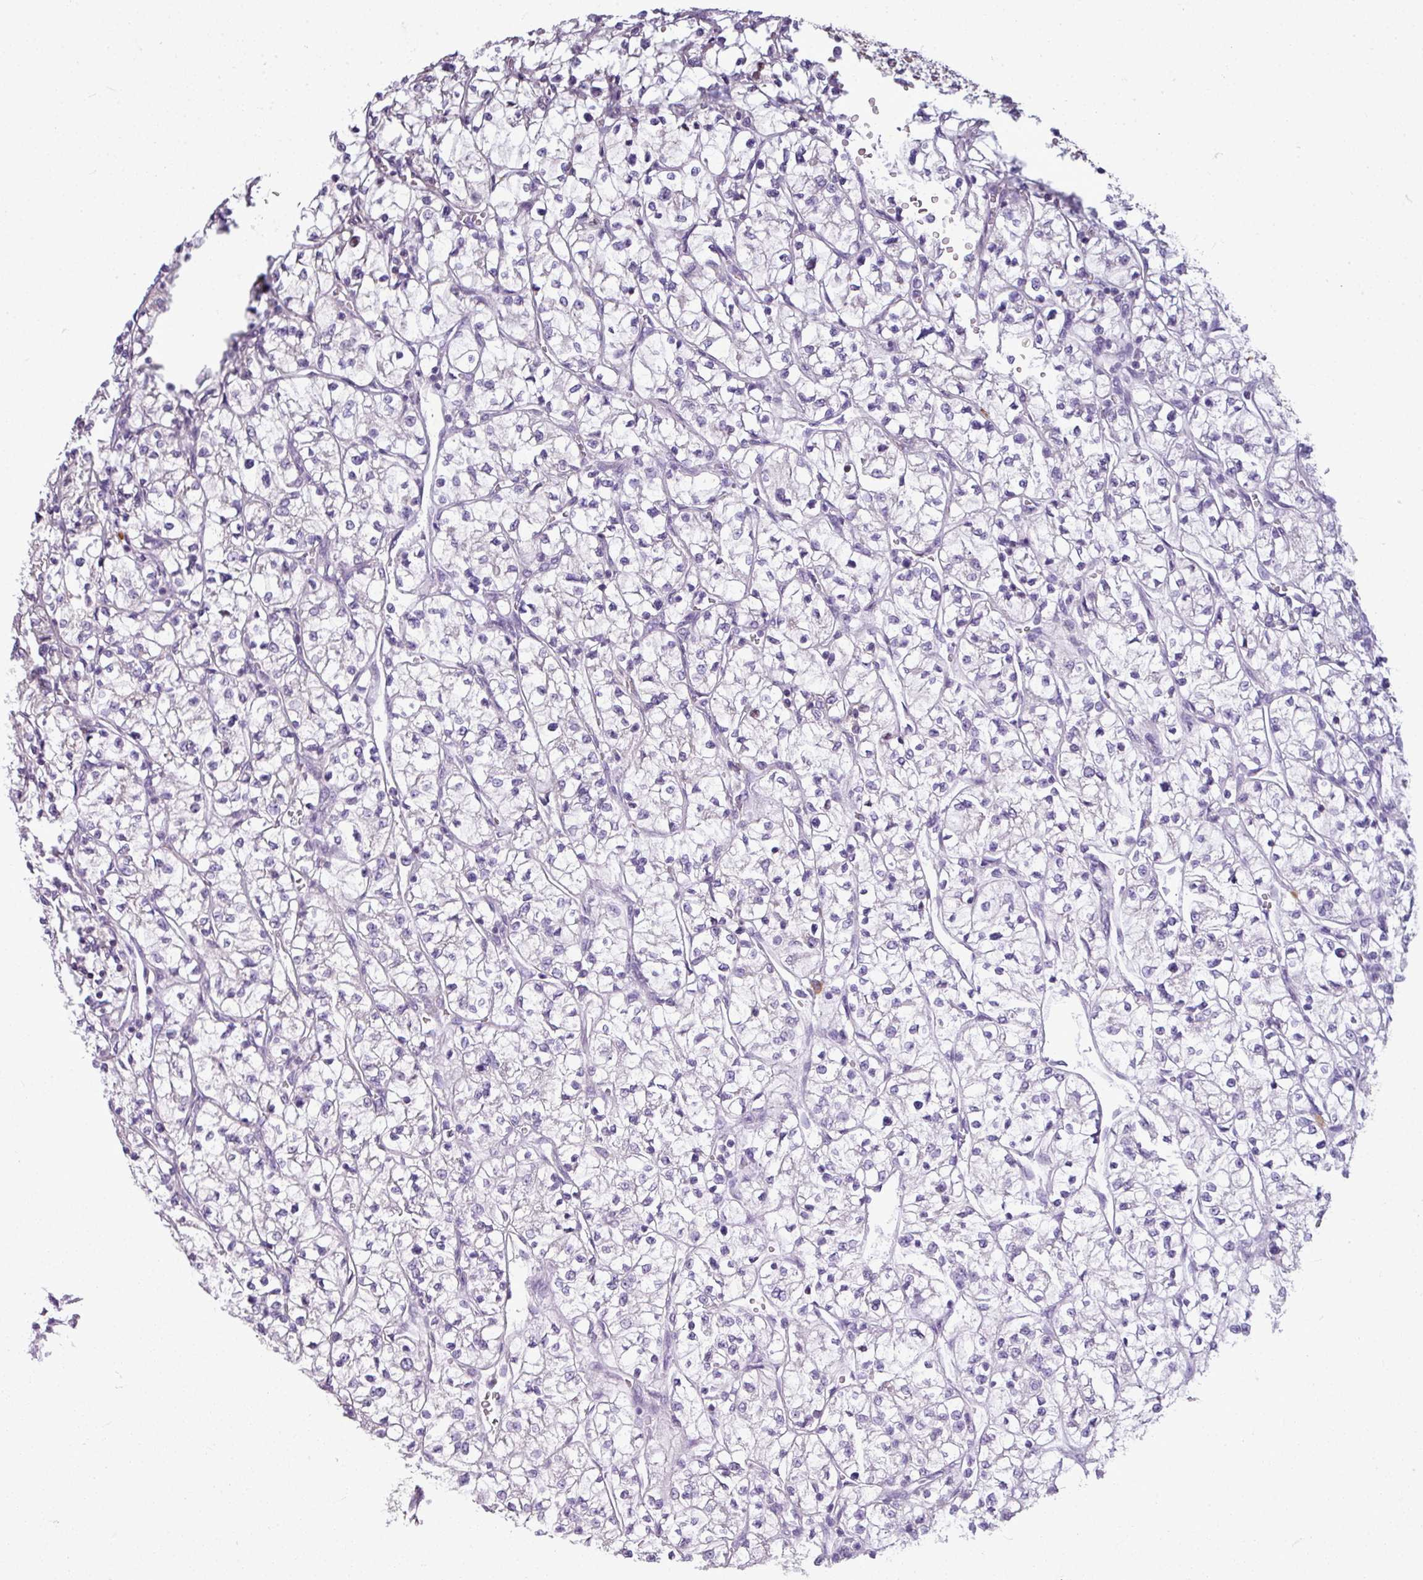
{"staining": {"intensity": "negative", "quantity": "none", "location": "none"}, "tissue": "renal cancer", "cell_type": "Tumor cells", "image_type": "cancer", "snomed": [{"axis": "morphology", "description": "Adenocarcinoma, NOS"}, {"axis": "topography", "description": "Kidney"}], "caption": "An image of renal cancer stained for a protein shows no brown staining in tumor cells.", "gene": "STAT5A", "patient": {"sex": "female", "age": 64}}